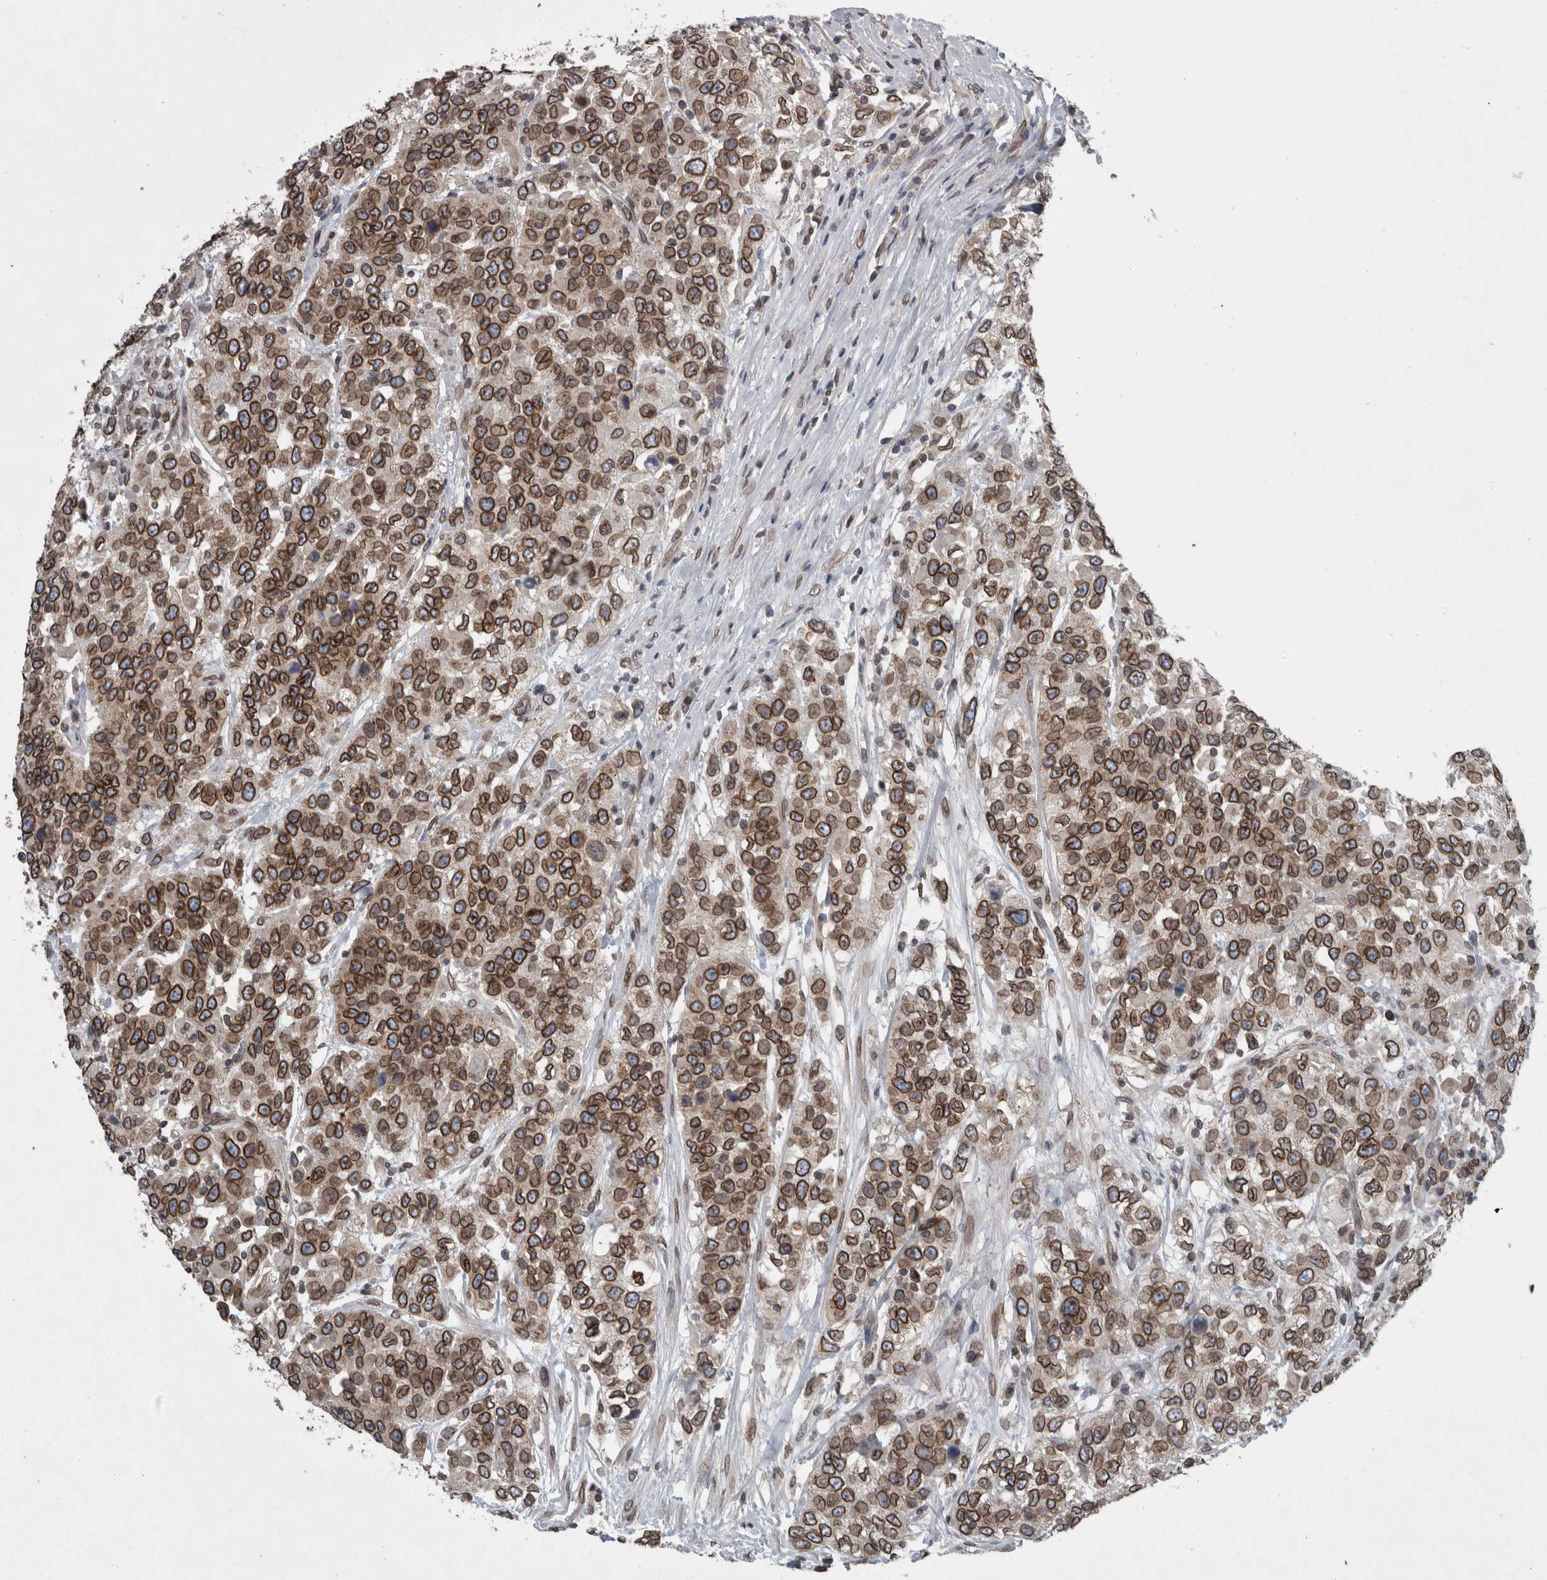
{"staining": {"intensity": "strong", "quantity": ">75%", "location": "cytoplasmic/membranous,nuclear"}, "tissue": "urothelial cancer", "cell_type": "Tumor cells", "image_type": "cancer", "snomed": [{"axis": "morphology", "description": "Urothelial carcinoma, High grade"}, {"axis": "topography", "description": "Urinary bladder"}], "caption": "There is high levels of strong cytoplasmic/membranous and nuclear expression in tumor cells of urothelial cancer, as demonstrated by immunohistochemical staining (brown color).", "gene": "RANBP2", "patient": {"sex": "female", "age": 80}}